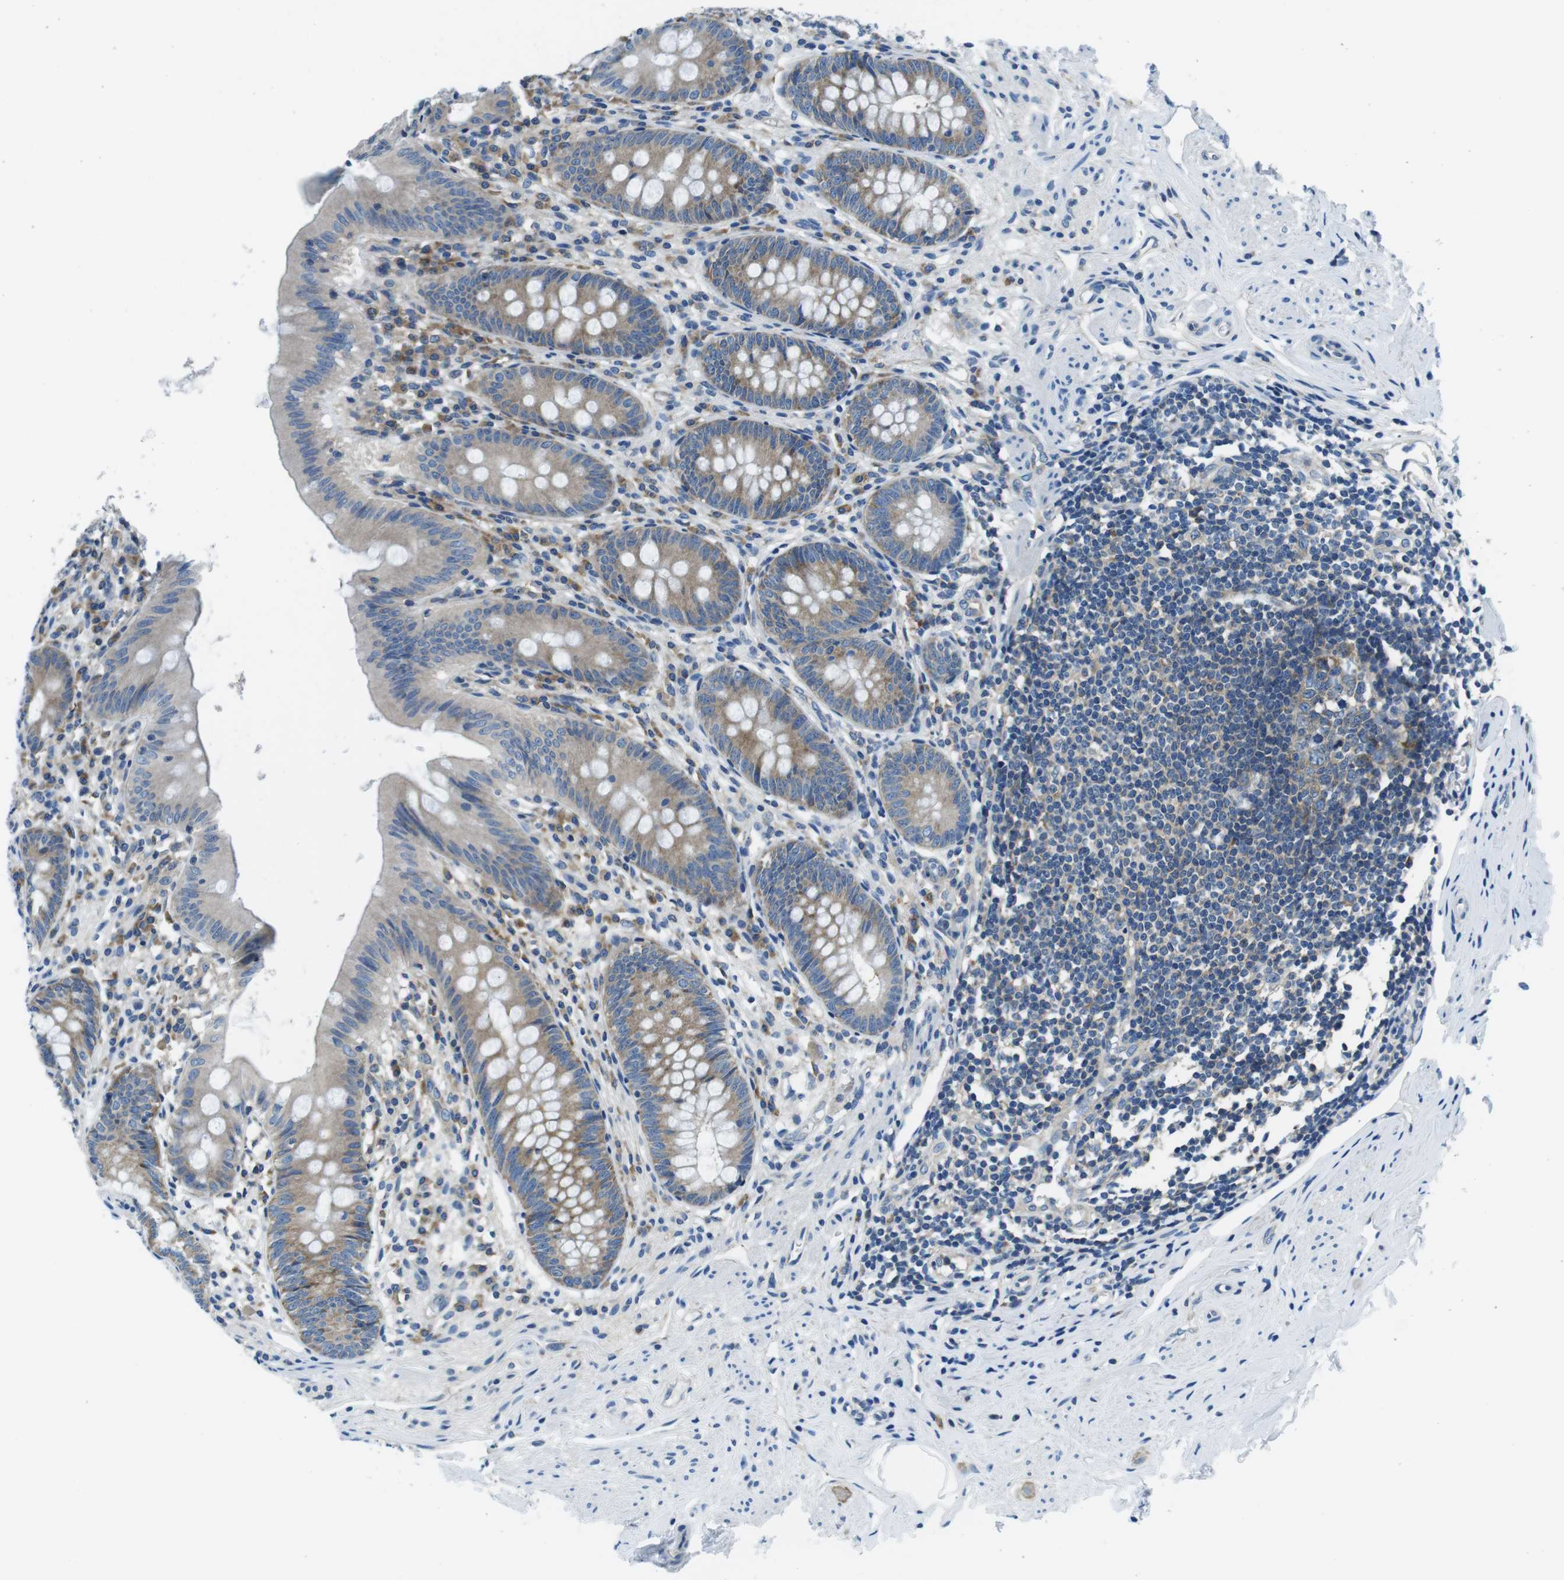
{"staining": {"intensity": "moderate", "quantity": ">75%", "location": "cytoplasmic/membranous"}, "tissue": "appendix", "cell_type": "Glandular cells", "image_type": "normal", "snomed": [{"axis": "morphology", "description": "Normal tissue, NOS"}, {"axis": "topography", "description": "Appendix"}], "caption": "Brown immunohistochemical staining in benign appendix demonstrates moderate cytoplasmic/membranous expression in approximately >75% of glandular cells. The protein of interest is stained brown, and the nuclei are stained in blue (DAB IHC with brightfield microscopy, high magnification).", "gene": "EIF2B5", "patient": {"sex": "male", "age": 56}}